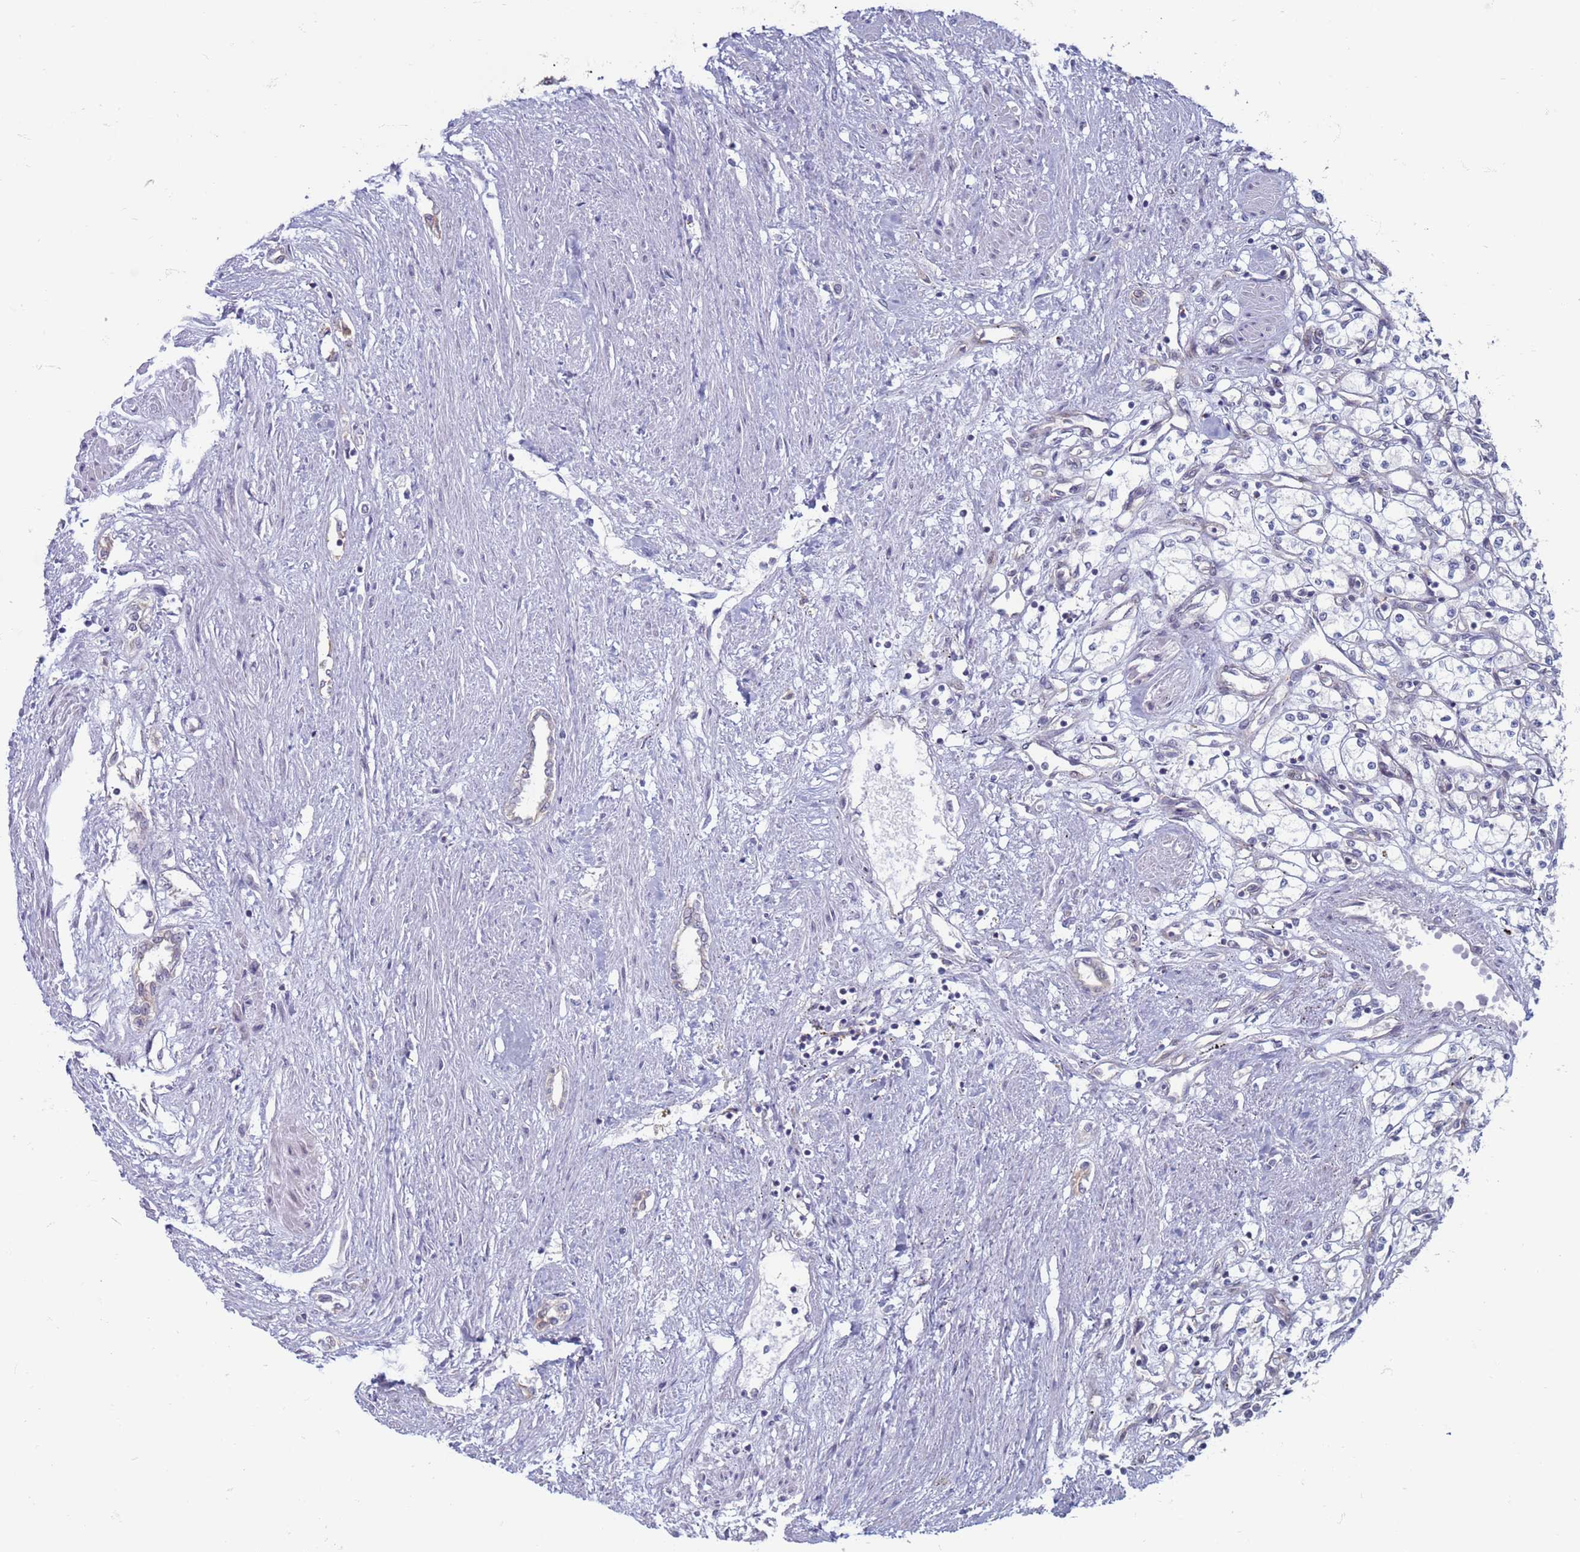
{"staining": {"intensity": "negative", "quantity": "none", "location": "none"}, "tissue": "renal cancer", "cell_type": "Tumor cells", "image_type": "cancer", "snomed": [{"axis": "morphology", "description": "Adenocarcinoma, NOS"}, {"axis": "topography", "description": "Kidney"}], "caption": "Renal cancer stained for a protein using immunohistochemistry exhibits no expression tumor cells.", "gene": "SAE1", "patient": {"sex": "male", "age": 59}}